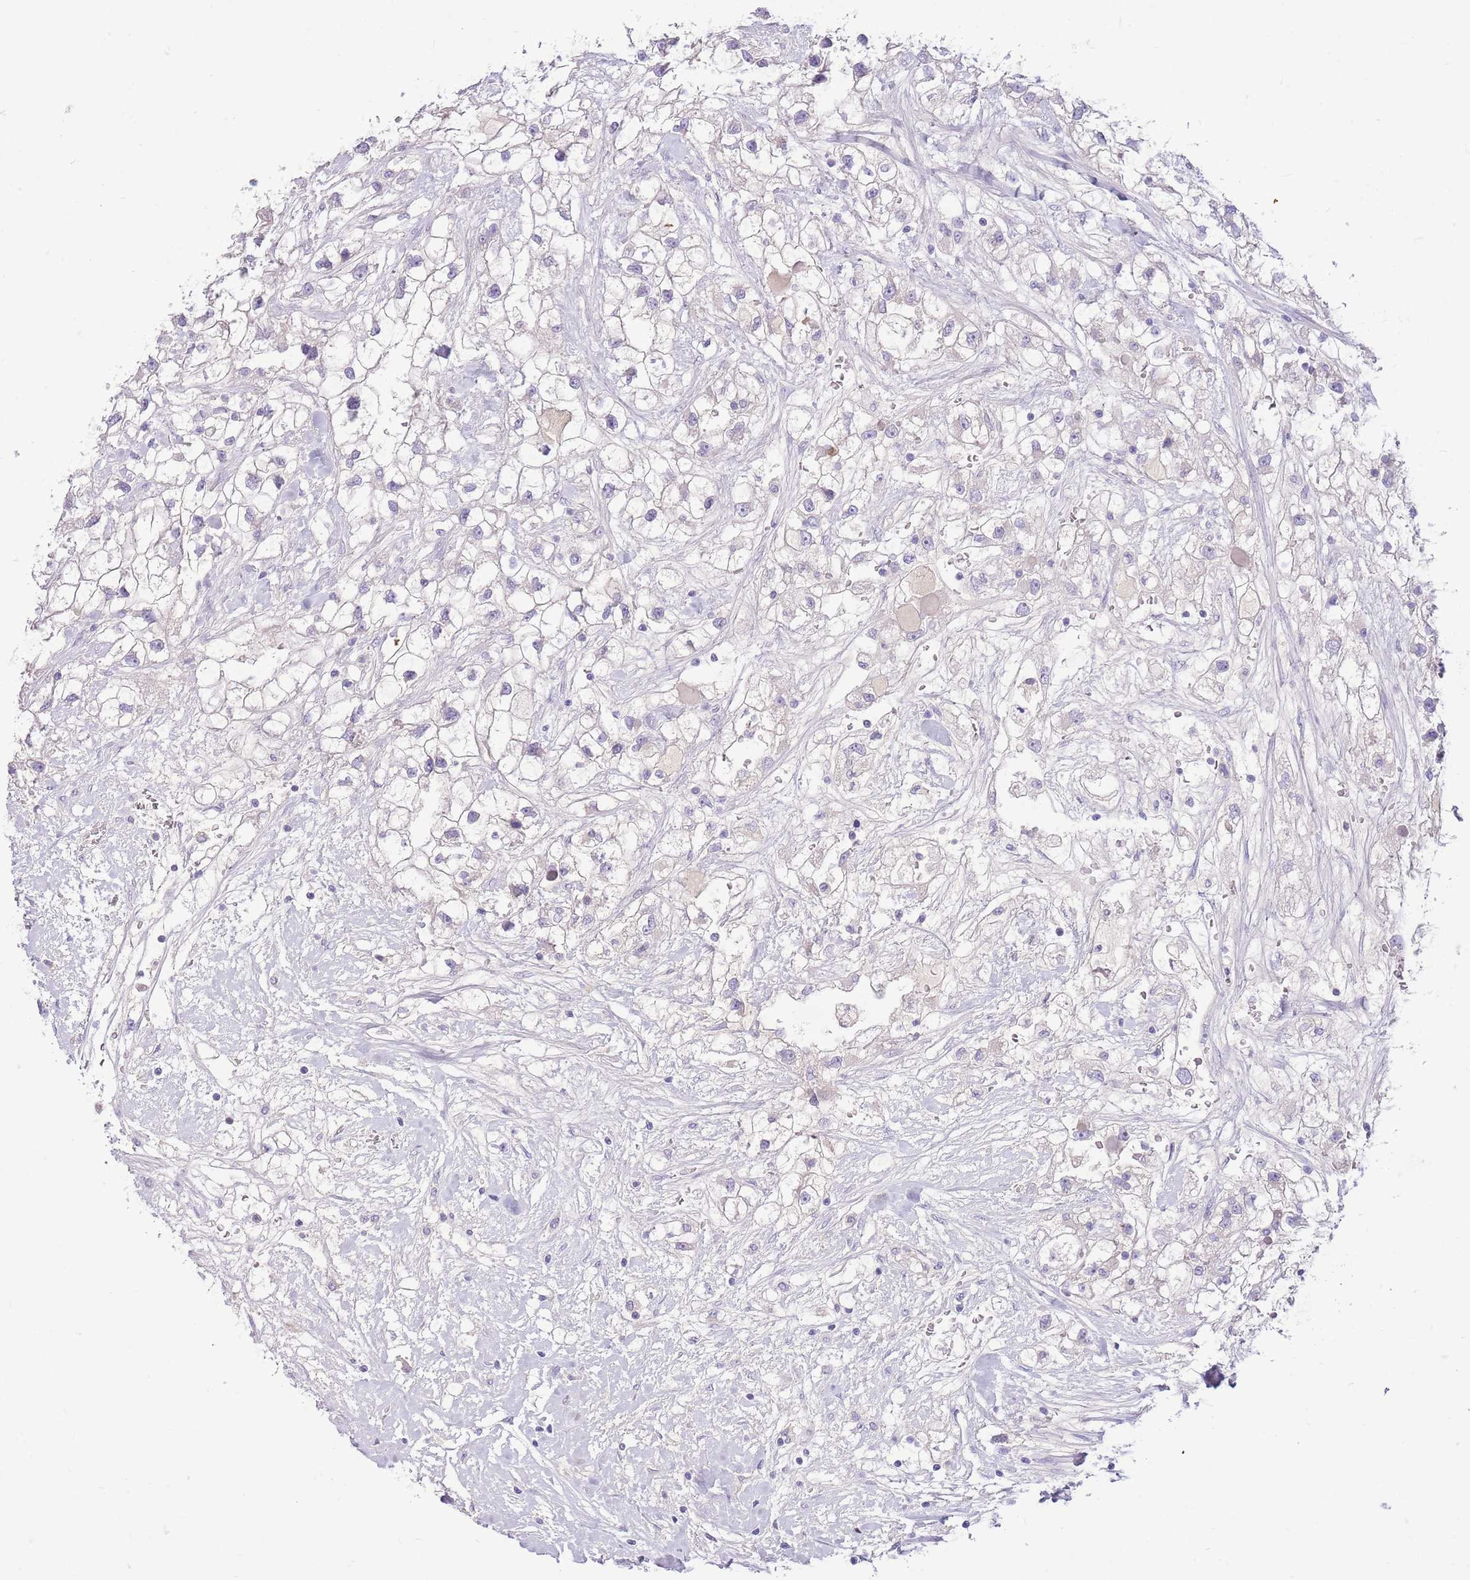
{"staining": {"intensity": "negative", "quantity": "none", "location": "none"}, "tissue": "renal cancer", "cell_type": "Tumor cells", "image_type": "cancer", "snomed": [{"axis": "morphology", "description": "Adenocarcinoma, NOS"}, {"axis": "topography", "description": "Kidney"}], "caption": "This is an IHC micrograph of renal cancer (adenocarcinoma). There is no expression in tumor cells.", "gene": "TOX2", "patient": {"sex": "male", "age": 59}}